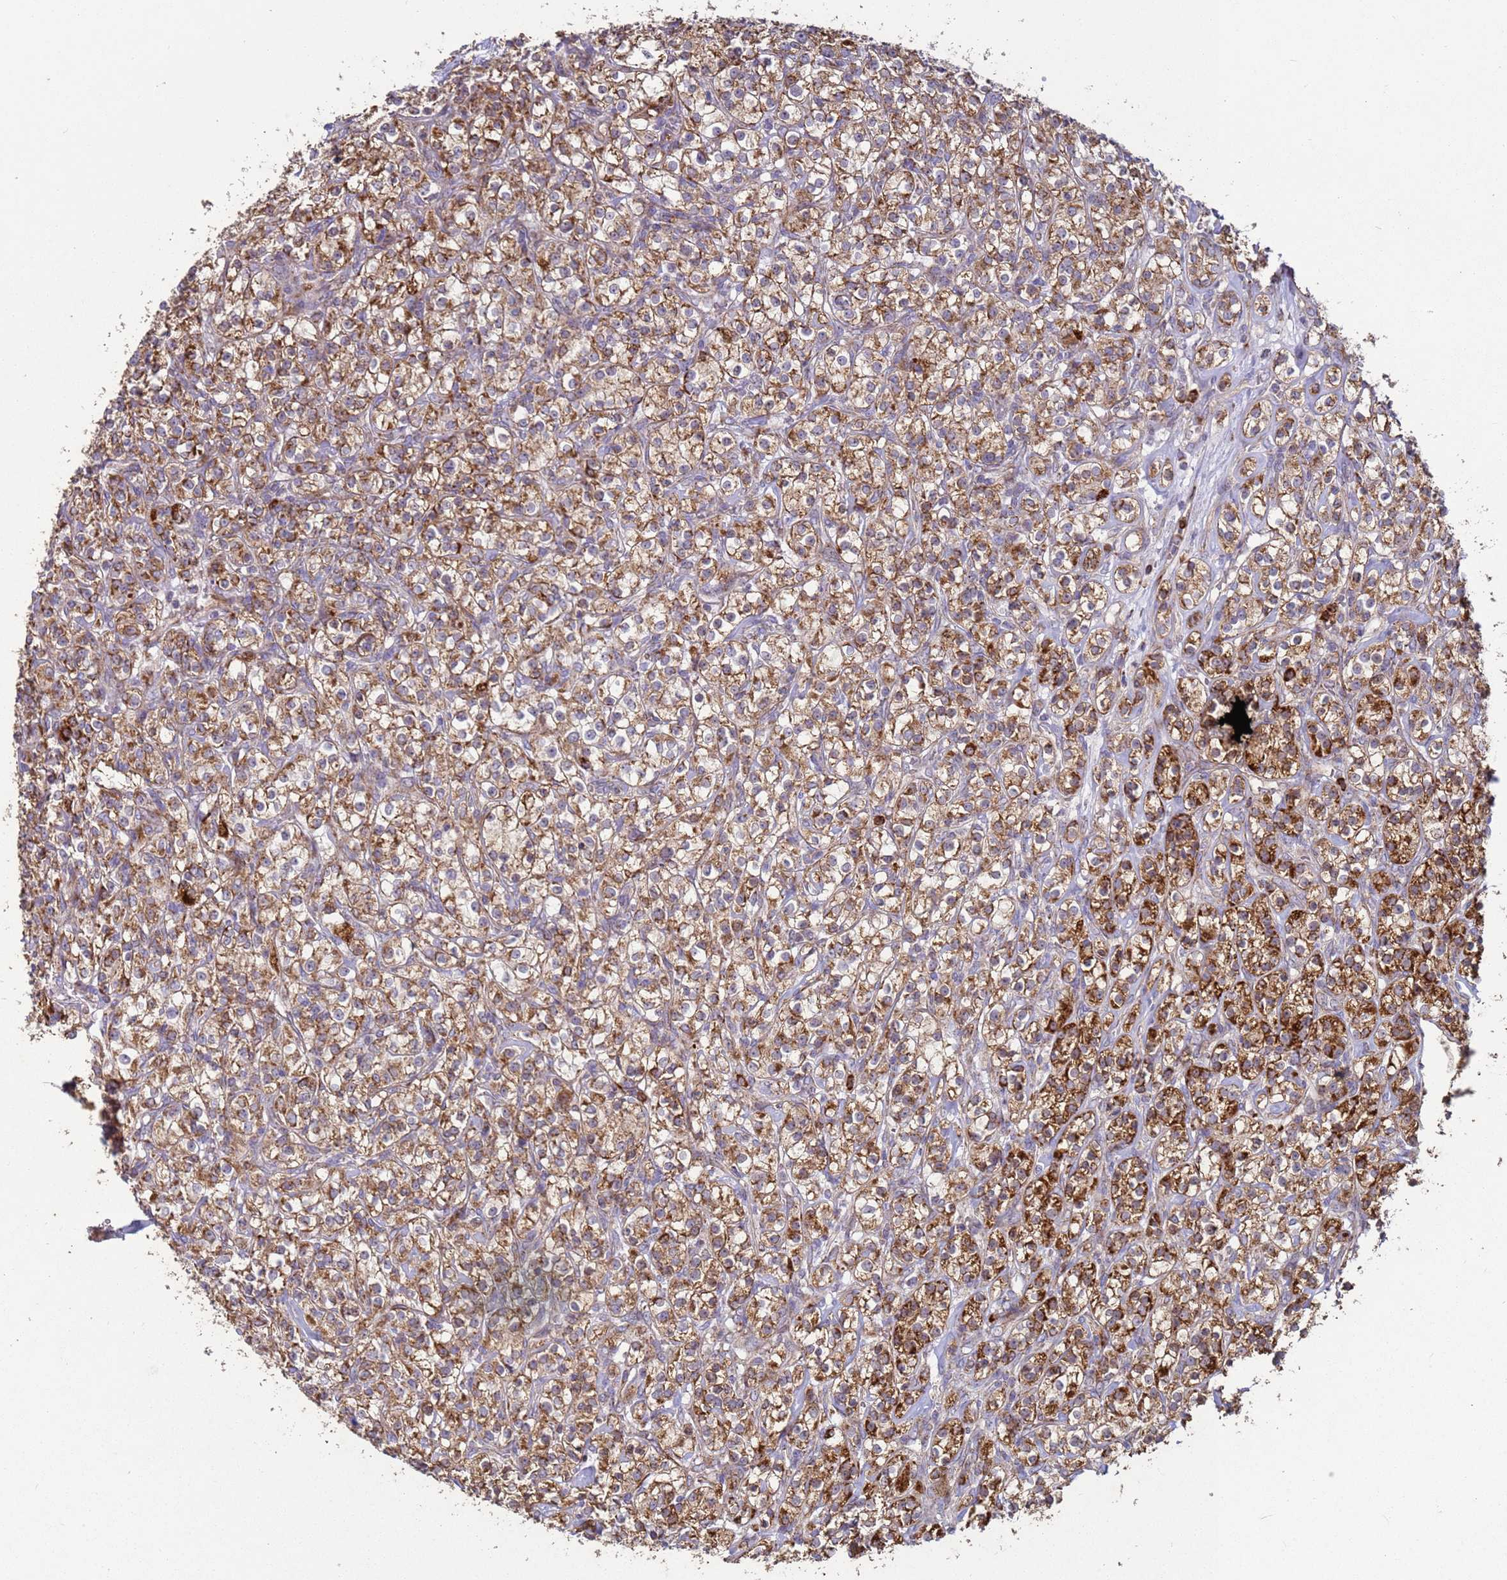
{"staining": {"intensity": "moderate", "quantity": ">75%", "location": "cytoplasmic/membranous"}, "tissue": "renal cancer", "cell_type": "Tumor cells", "image_type": "cancer", "snomed": [{"axis": "morphology", "description": "Adenocarcinoma, NOS"}, {"axis": "topography", "description": "Kidney"}], "caption": "Renal cancer (adenocarcinoma) tissue reveals moderate cytoplasmic/membranous staining in about >75% of tumor cells (Stains: DAB in brown, nuclei in blue, Microscopy: brightfield microscopy at high magnification).", "gene": "FBXO33", "patient": {"sex": "male", "age": 77}}